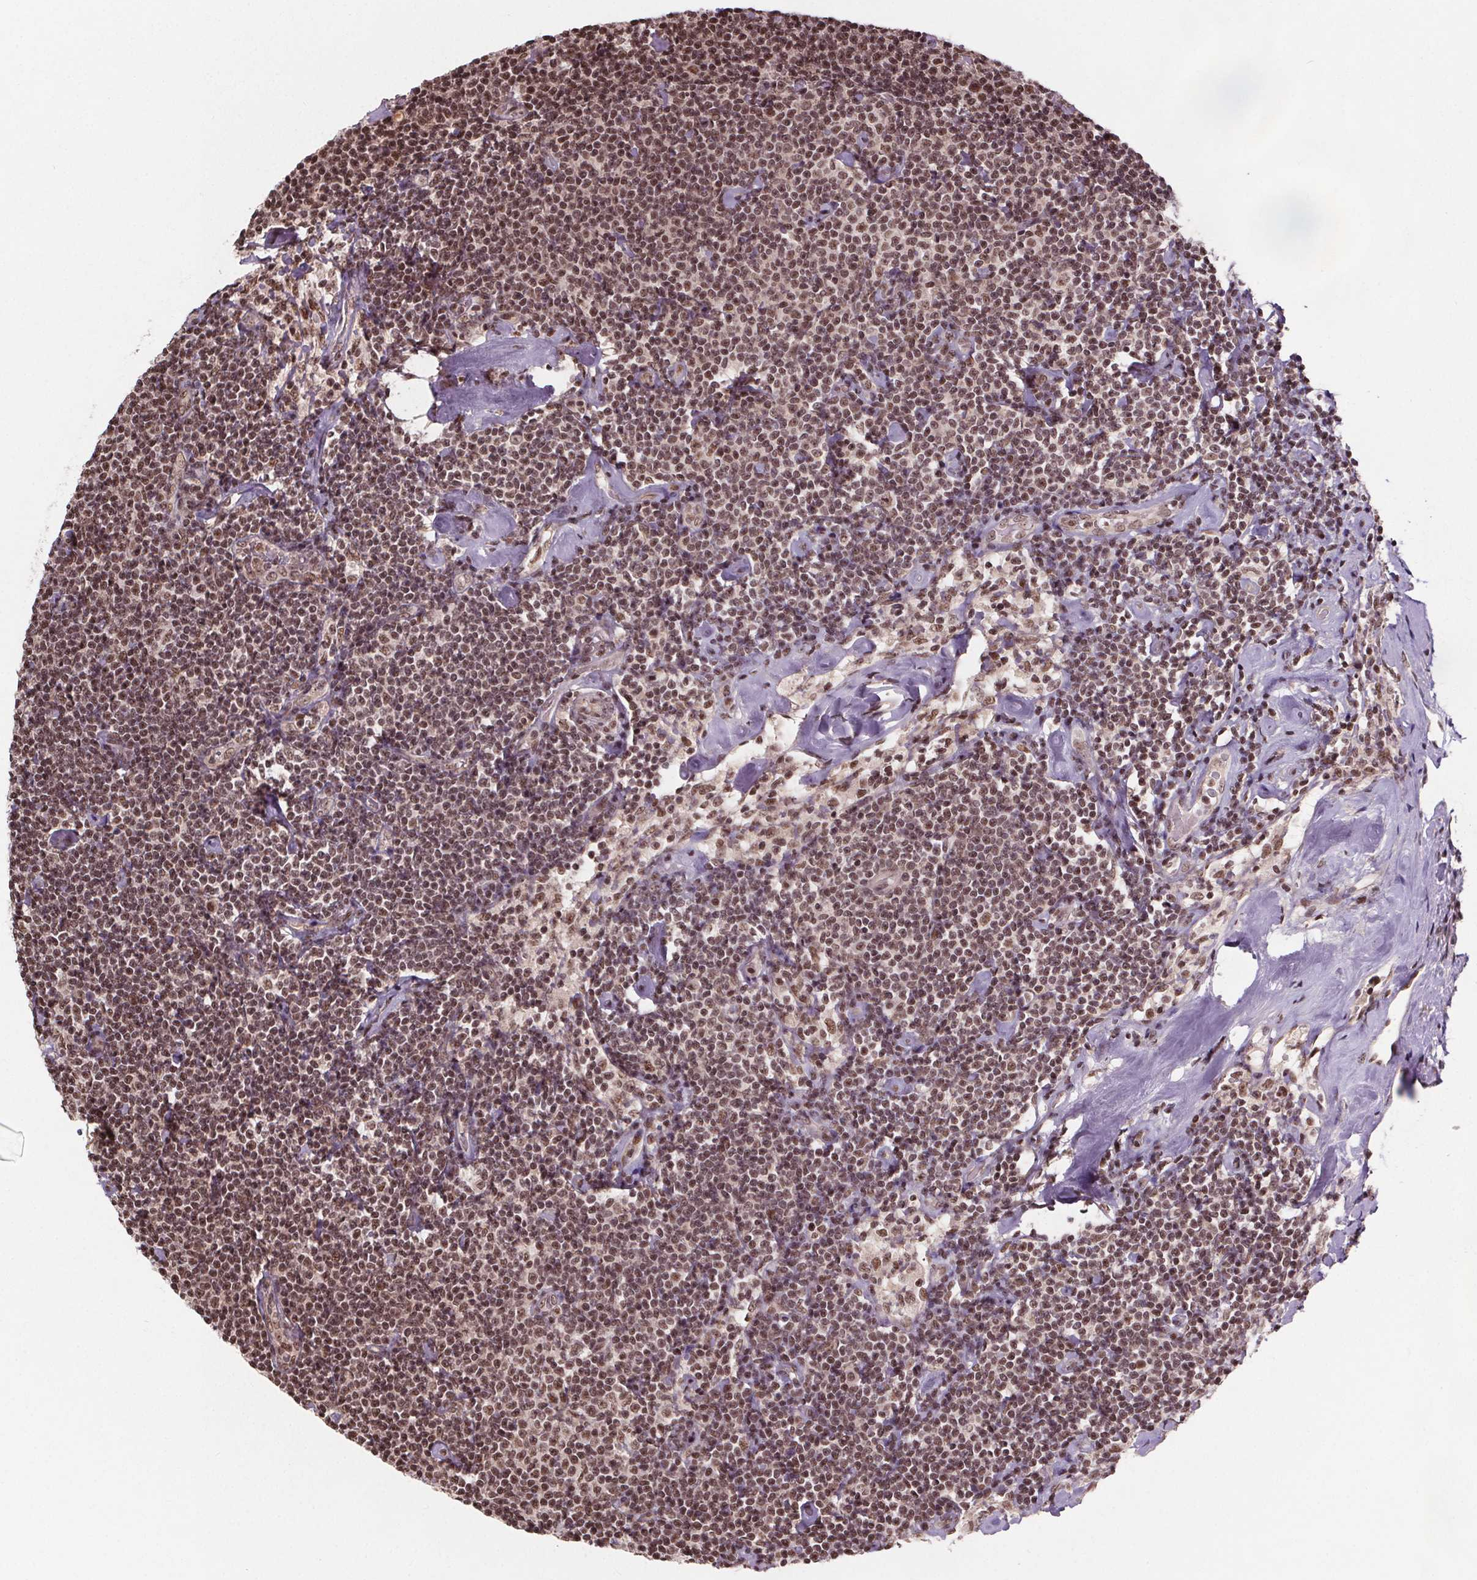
{"staining": {"intensity": "moderate", "quantity": ">75%", "location": "nuclear"}, "tissue": "lymphoma", "cell_type": "Tumor cells", "image_type": "cancer", "snomed": [{"axis": "morphology", "description": "Malignant lymphoma, non-Hodgkin's type, Low grade"}, {"axis": "topography", "description": "Lymph node"}], "caption": "Protein staining of malignant lymphoma, non-Hodgkin's type (low-grade) tissue exhibits moderate nuclear expression in about >75% of tumor cells.", "gene": "JARID2", "patient": {"sex": "male", "age": 81}}